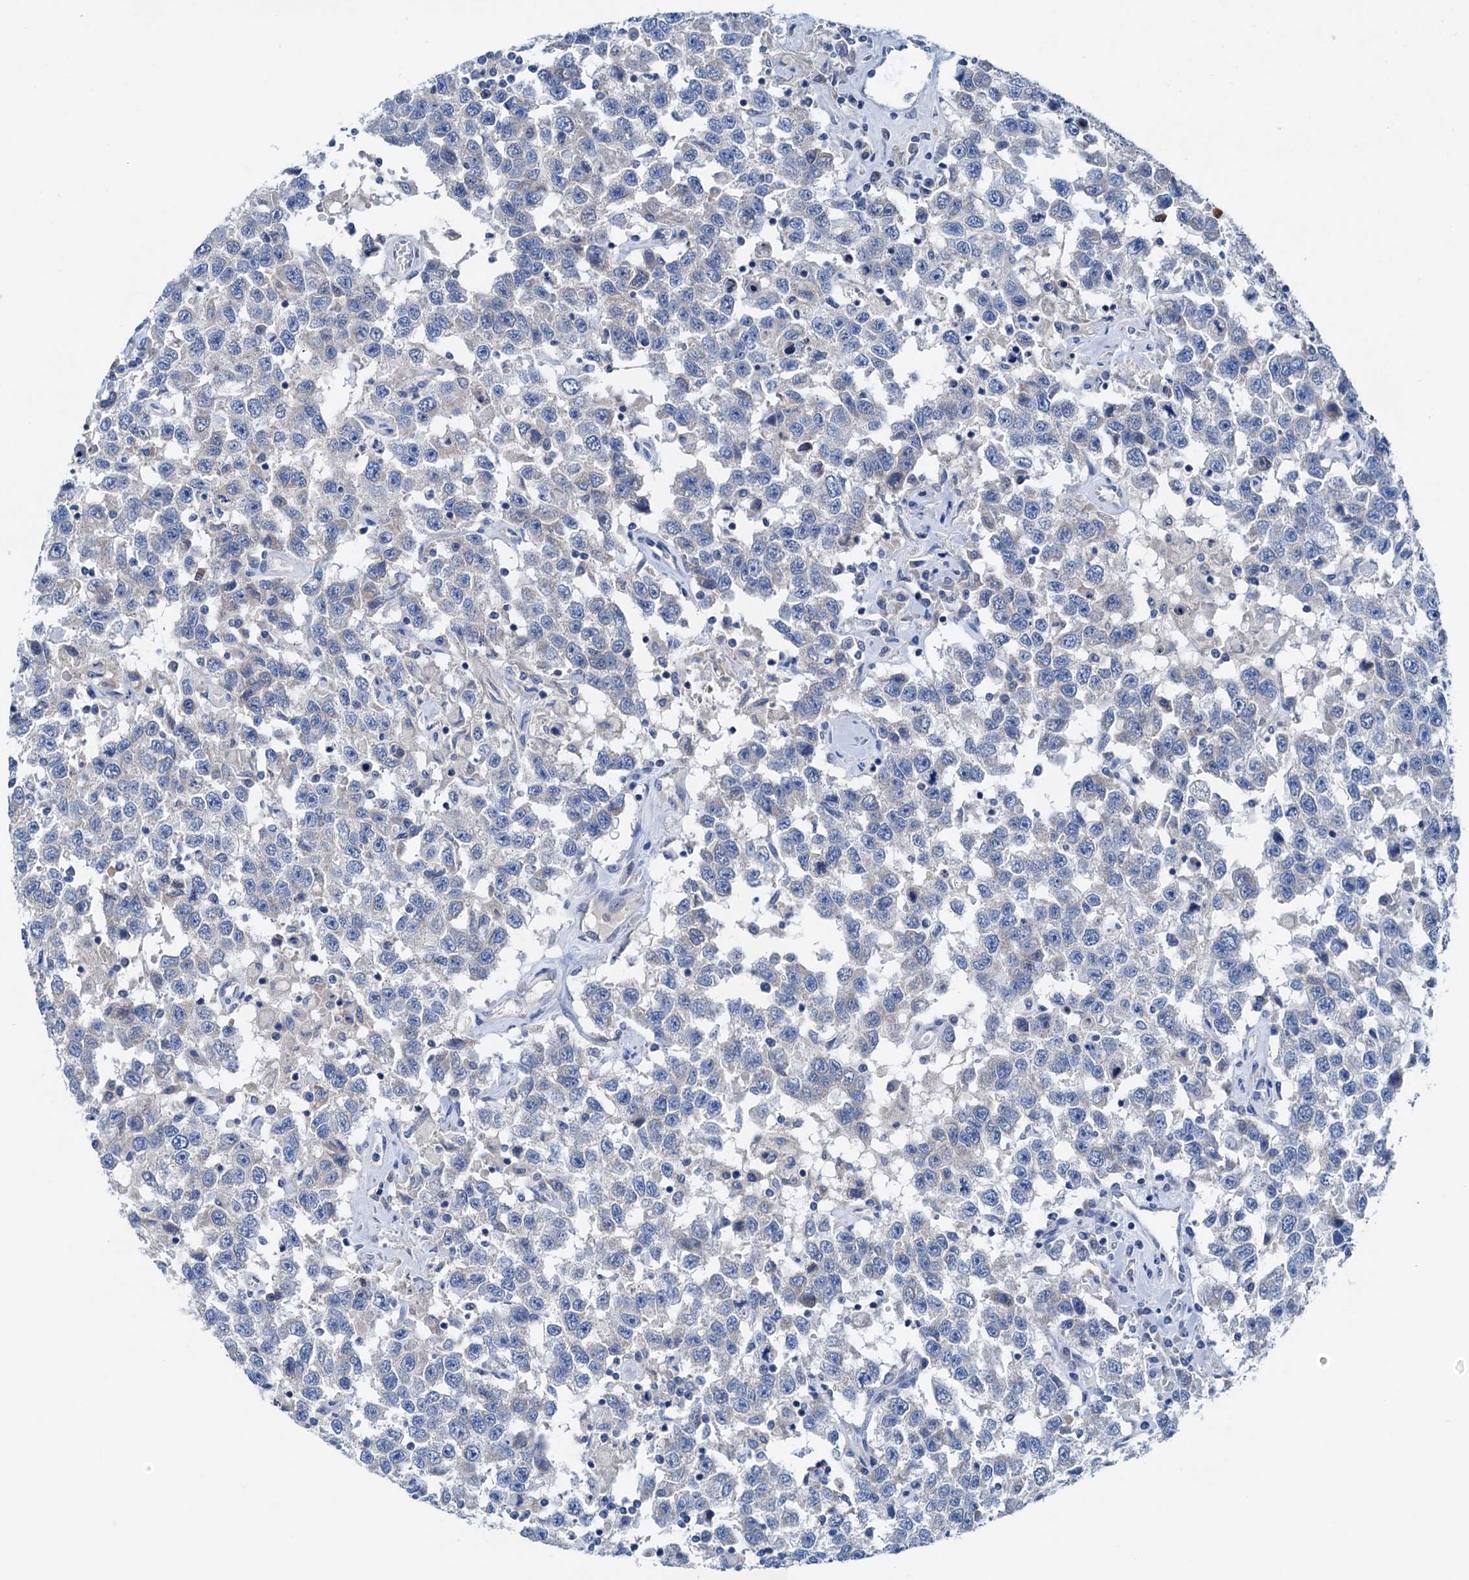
{"staining": {"intensity": "negative", "quantity": "none", "location": "none"}, "tissue": "testis cancer", "cell_type": "Tumor cells", "image_type": "cancer", "snomed": [{"axis": "morphology", "description": "Seminoma, NOS"}, {"axis": "topography", "description": "Testis"}], "caption": "Tumor cells show no significant expression in testis cancer.", "gene": "KNDC1", "patient": {"sex": "male", "age": 41}}